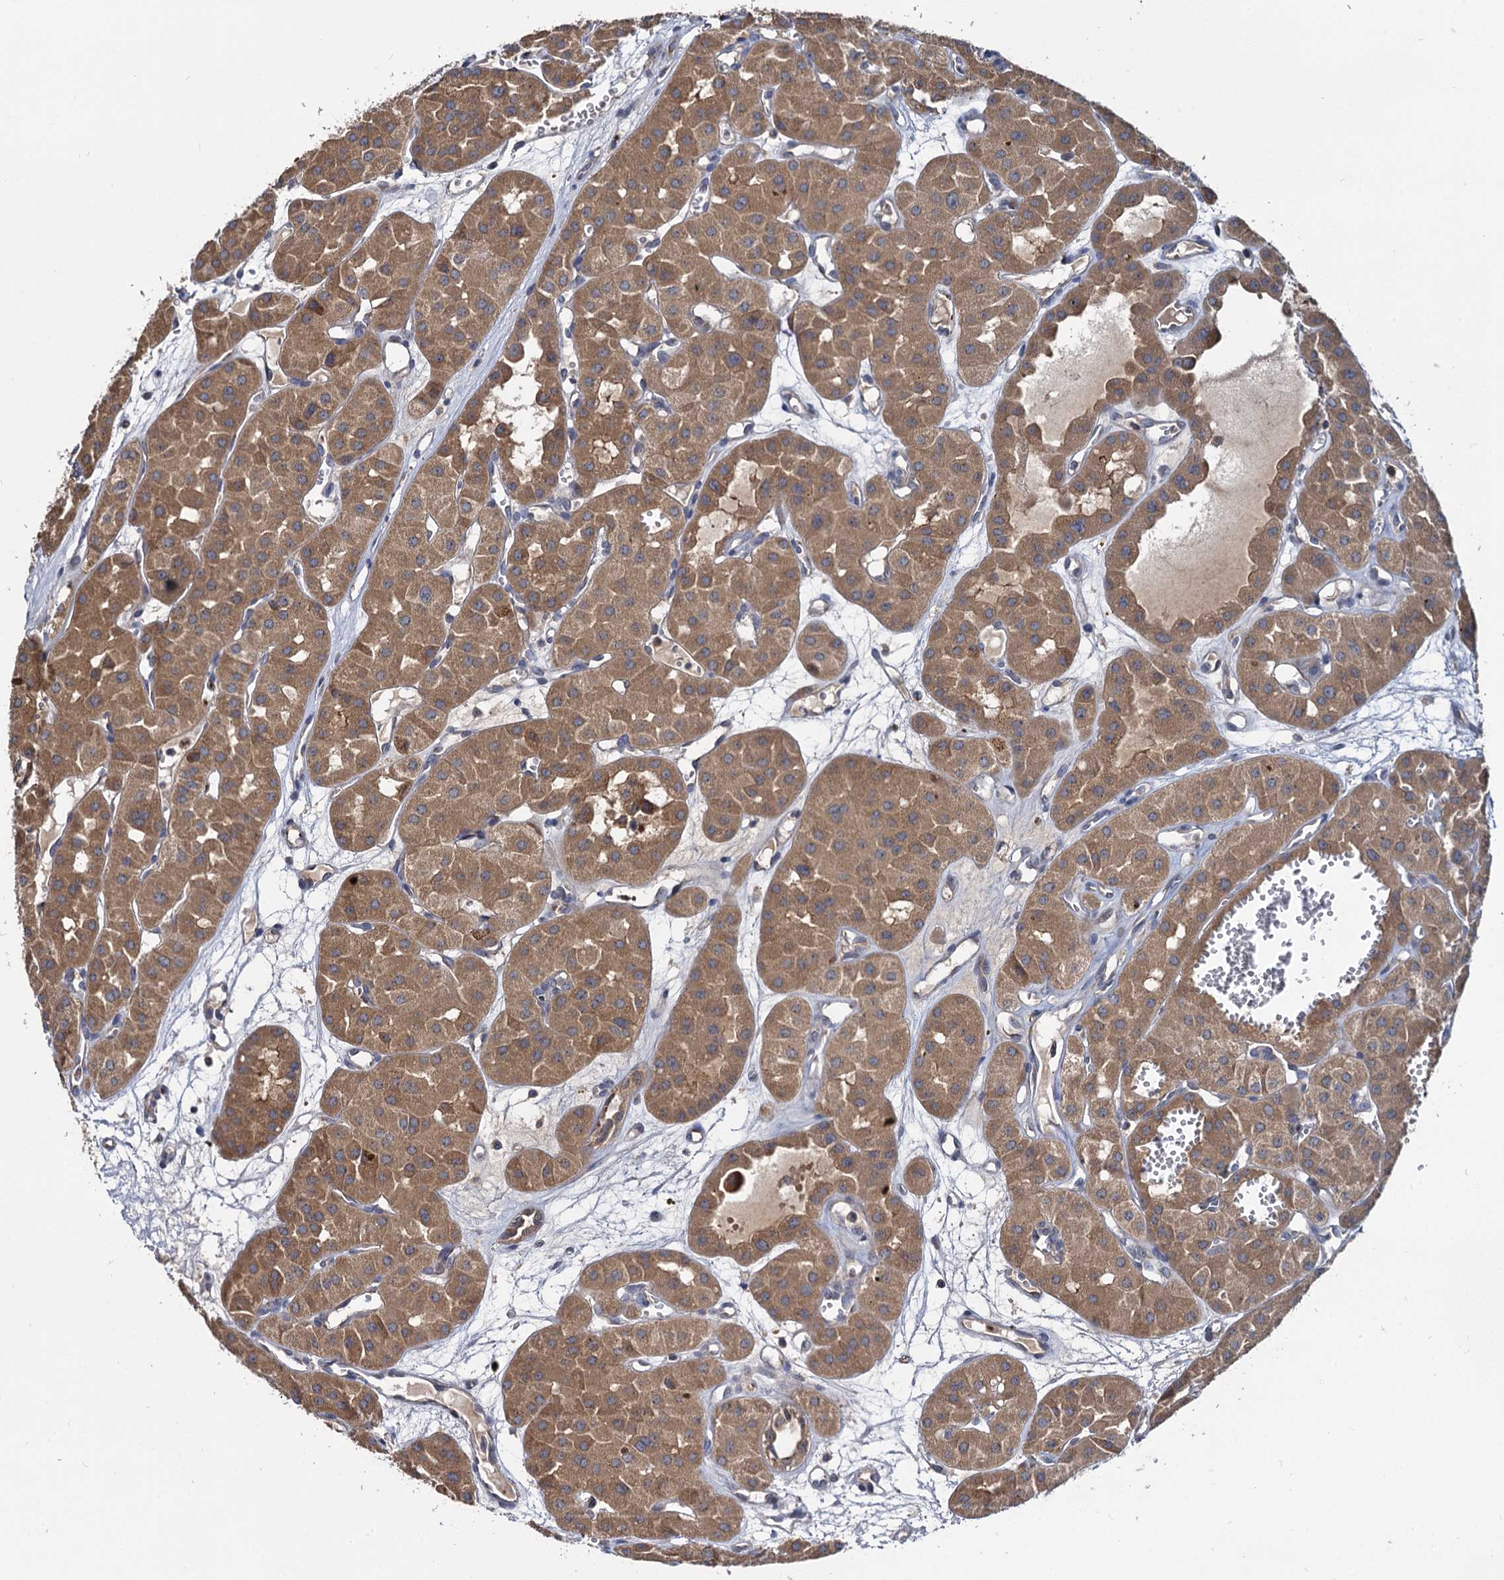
{"staining": {"intensity": "moderate", "quantity": ">75%", "location": "cytoplasmic/membranous"}, "tissue": "renal cancer", "cell_type": "Tumor cells", "image_type": "cancer", "snomed": [{"axis": "morphology", "description": "Carcinoma, NOS"}, {"axis": "topography", "description": "Kidney"}], "caption": "An immunohistochemistry (IHC) image of neoplastic tissue is shown. Protein staining in brown labels moderate cytoplasmic/membranous positivity in renal carcinoma within tumor cells. The protein is shown in brown color, while the nuclei are stained blue.", "gene": "CEP192", "patient": {"sex": "female", "age": 75}}